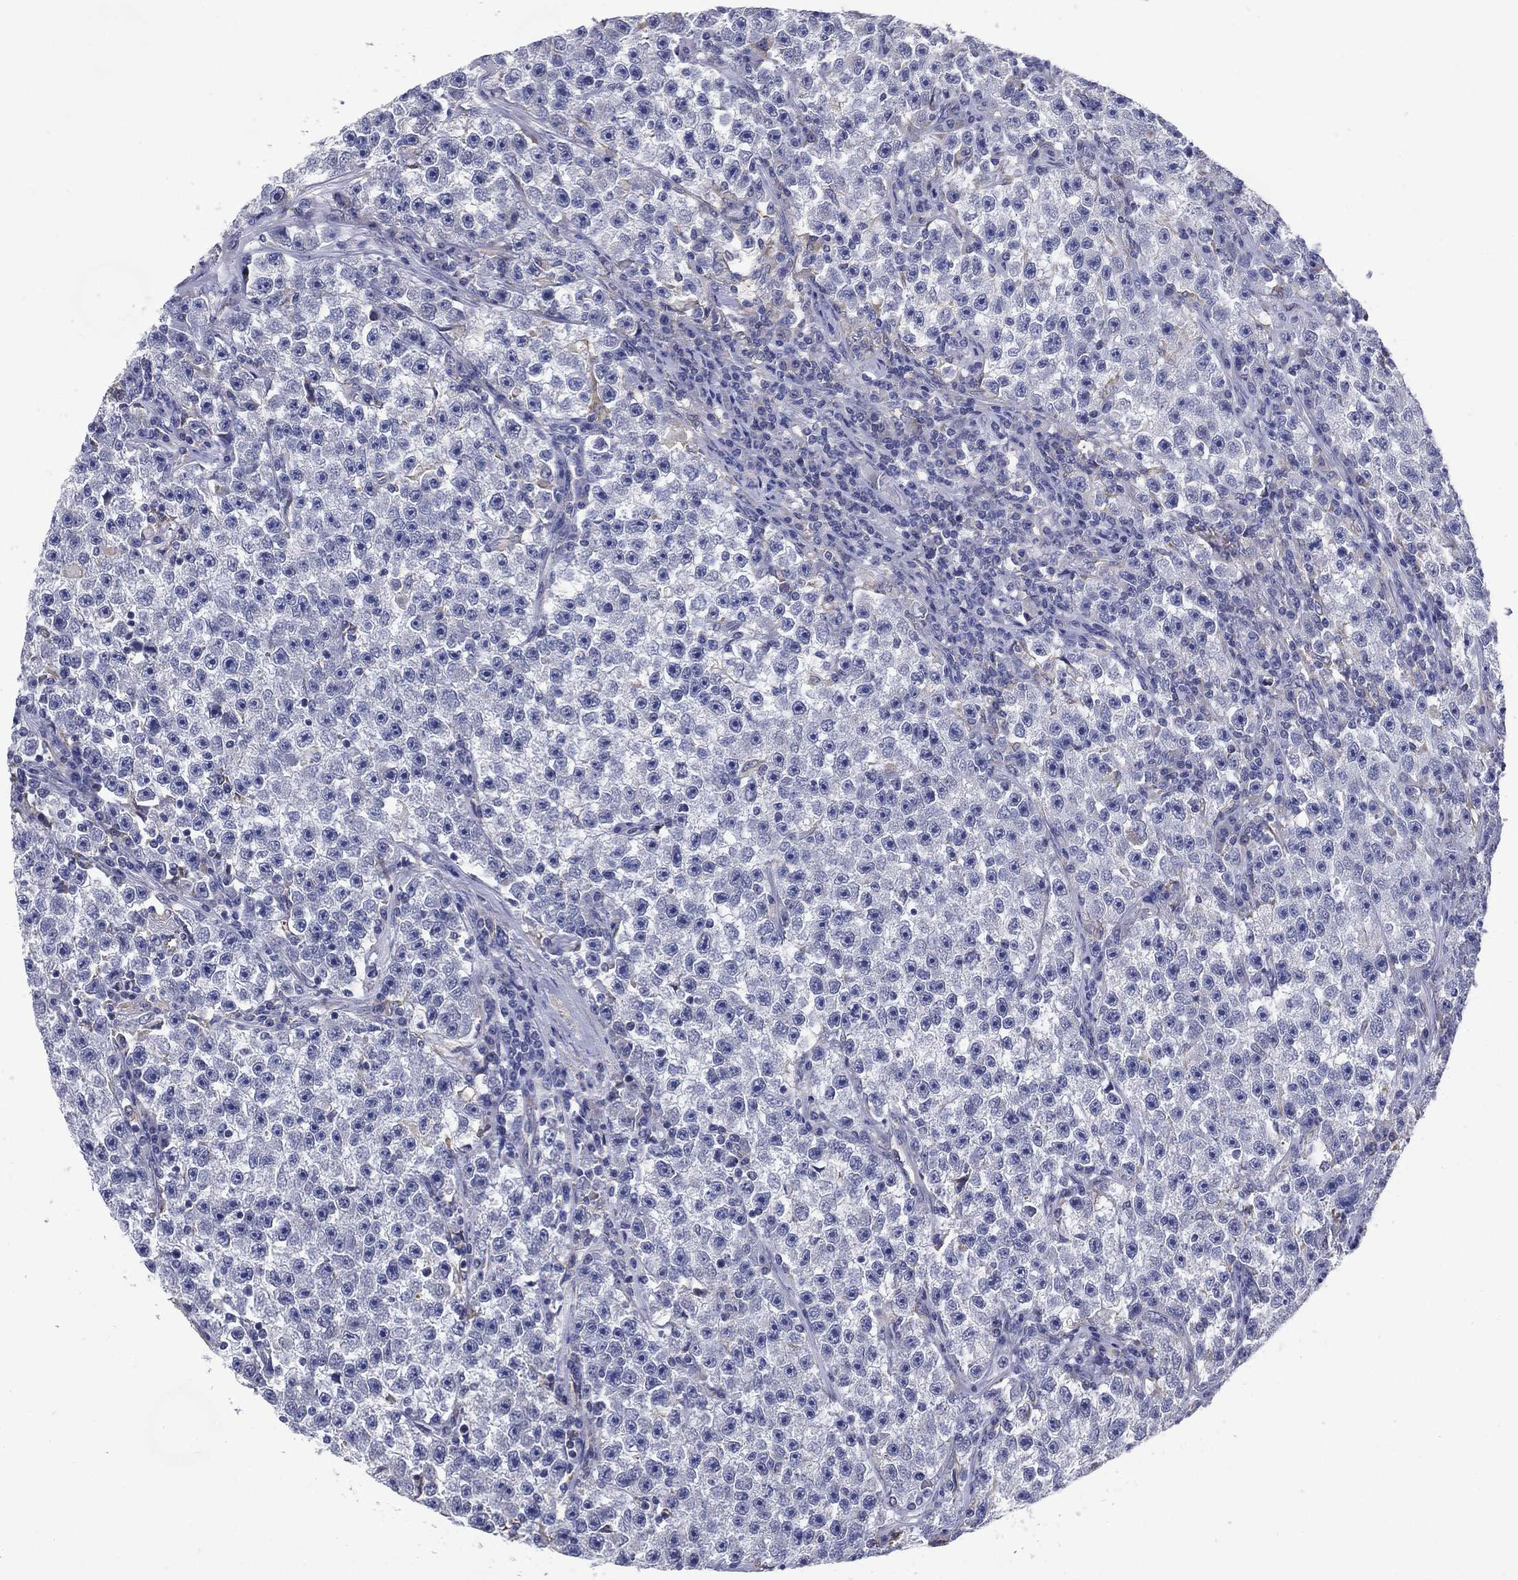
{"staining": {"intensity": "negative", "quantity": "none", "location": "none"}, "tissue": "testis cancer", "cell_type": "Tumor cells", "image_type": "cancer", "snomed": [{"axis": "morphology", "description": "Seminoma, NOS"}, {"axis": "topography", "description": "Testis"}], "caption": "Micrograph shows no protein positivity in tumor cells of testis cancer (seminoma) tissue. The staining is performed using DAB (3,3'-diaminobenzidine) brown chromogen with nuclei counter-stained in using hematoxylin.", "gene": "C19orf18", "patient": {"sex": "male", "age": 22}}